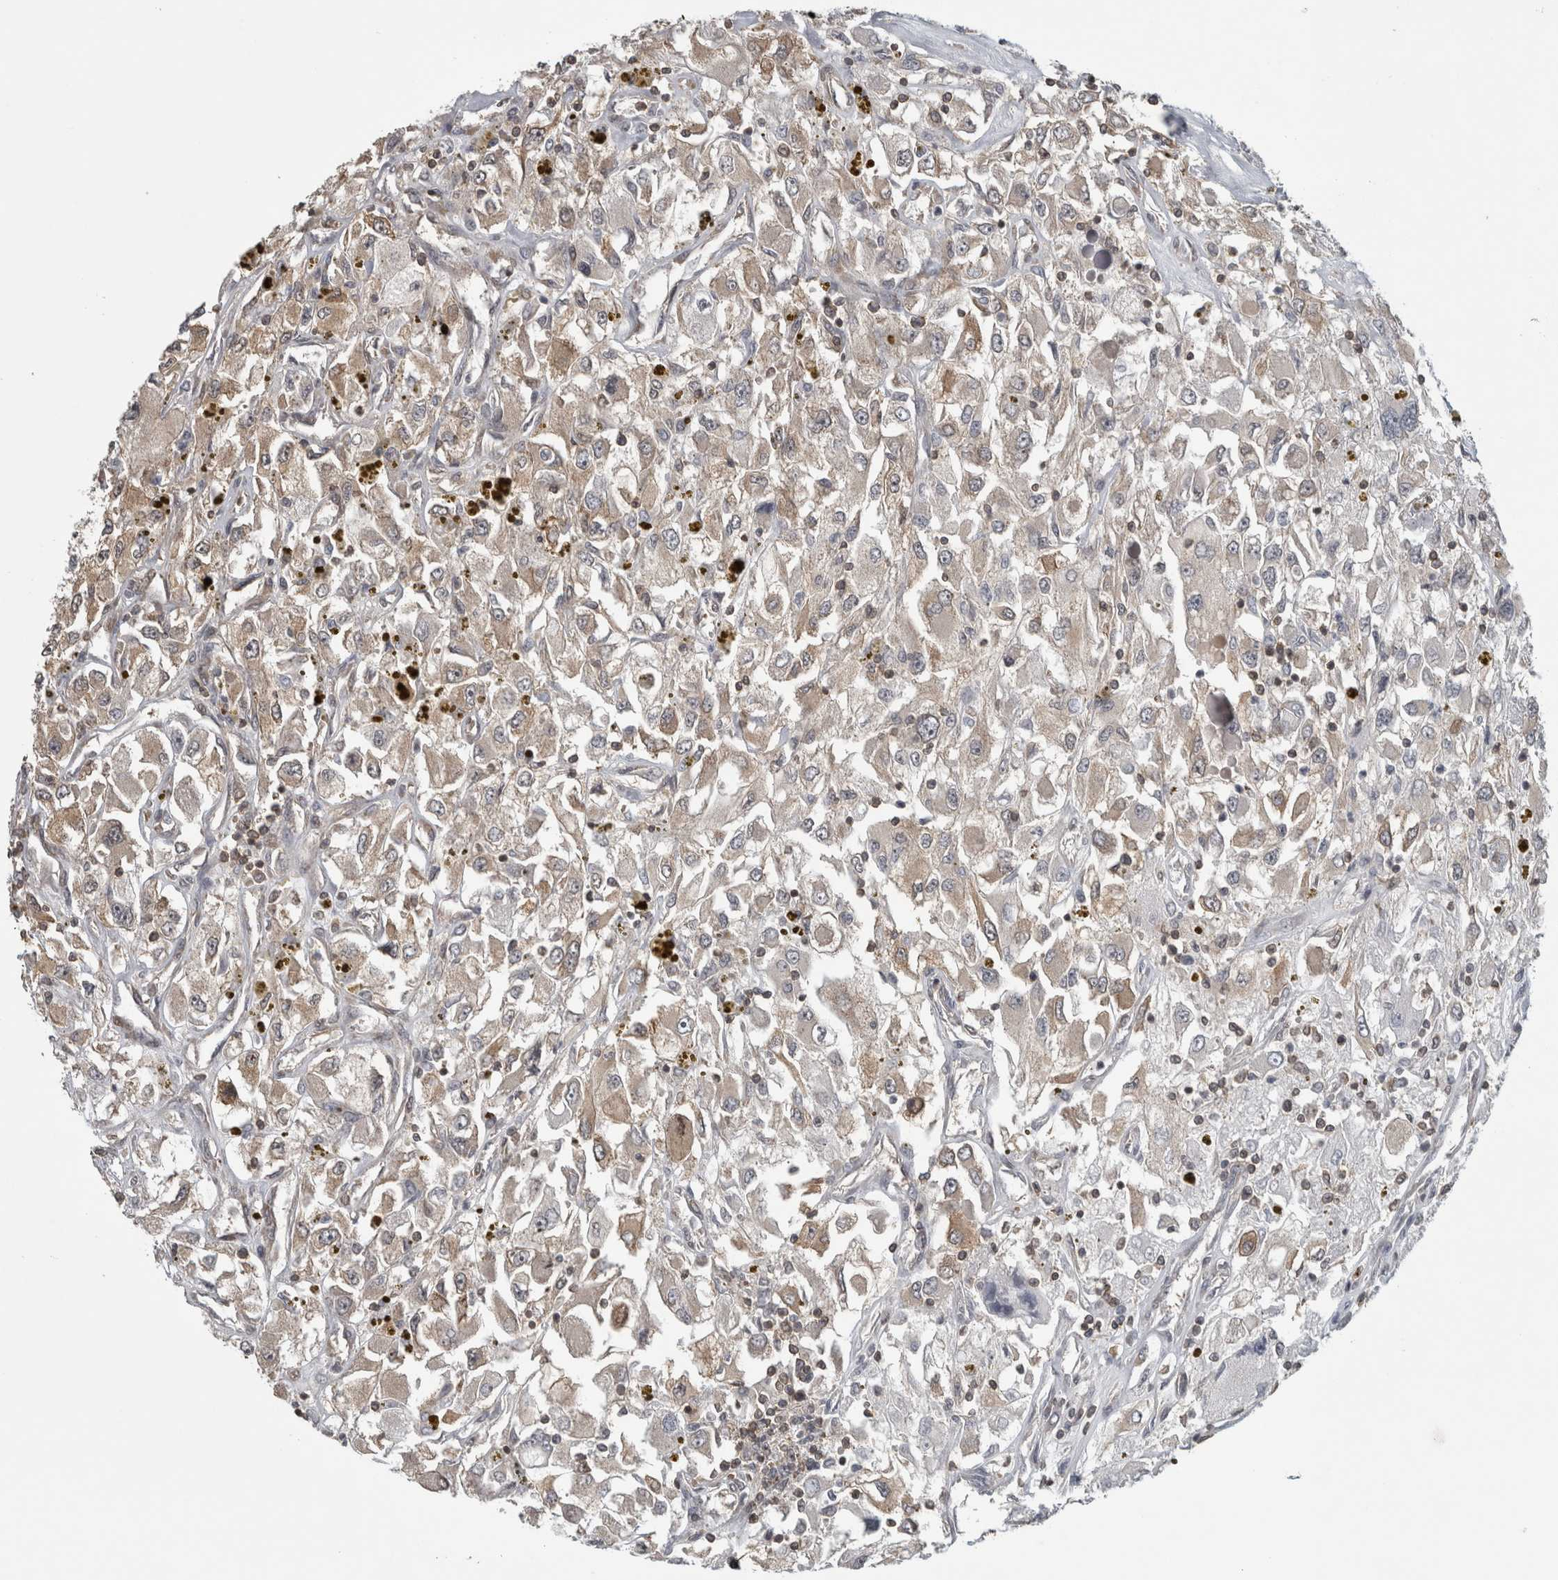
{"staining": {"intensity": "weak", "quantity": "25%-75%", "location": "cytoplasmic/membranous"}, "tissue": "renal cancer", "cell_type": "Tumor cells", "image_type": "cancer", "snomed": [{"axis": "morphology", "description": "Adenocarcinoma, NOS"}, {"axis": "topography", "description": "Kidney"}], "caption": "About 25%-75% of tumor cells in human renal cancer exhibit weak cytoplasmic/membranous protein staining as visualized by brown immunohistochemical staining.", "gene": "ATXN2", "patient": {"sex": "female", "age": 52}}